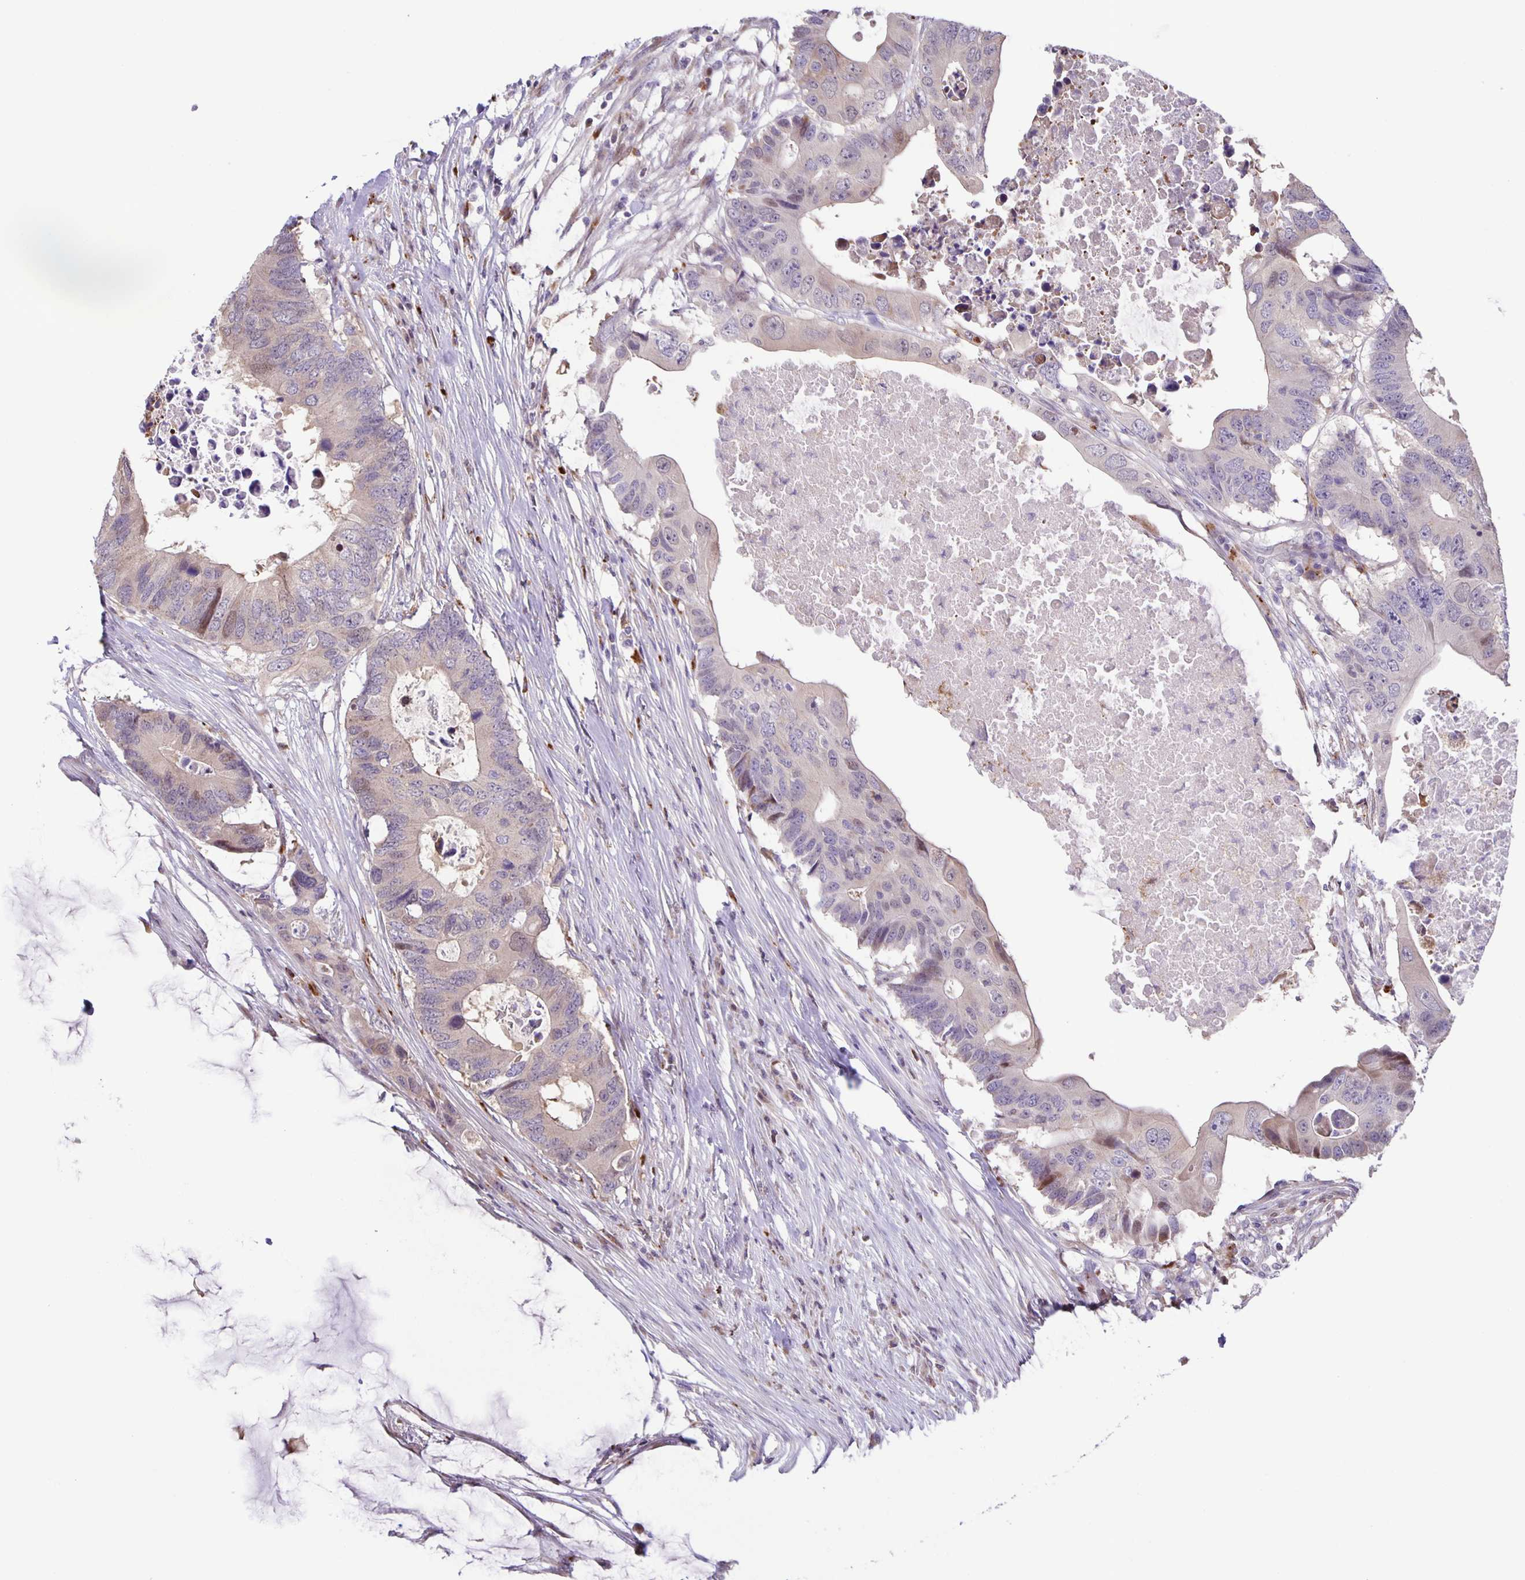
{"staining": {"intensity": "negative", "quantity": "none", "location": "none"}, "tissue": "colorectal cancer", "cell_type": "Tumor cells", "image_type": "cancer", "snomed": [{"axis": "morphology", "description": "Adenocarcinoma, NOS"}, {"axis": "topography", "description": "Colon"}], "caption": "DAB (3,3'-diaminobenzidine) immunohistochemical staining of colorectal cancer exhibits no significant staining in tumor cells. Nuclei are stained in blue.", "gene": "MAPK12", "patient": {"sex": "male", "age": 71}}